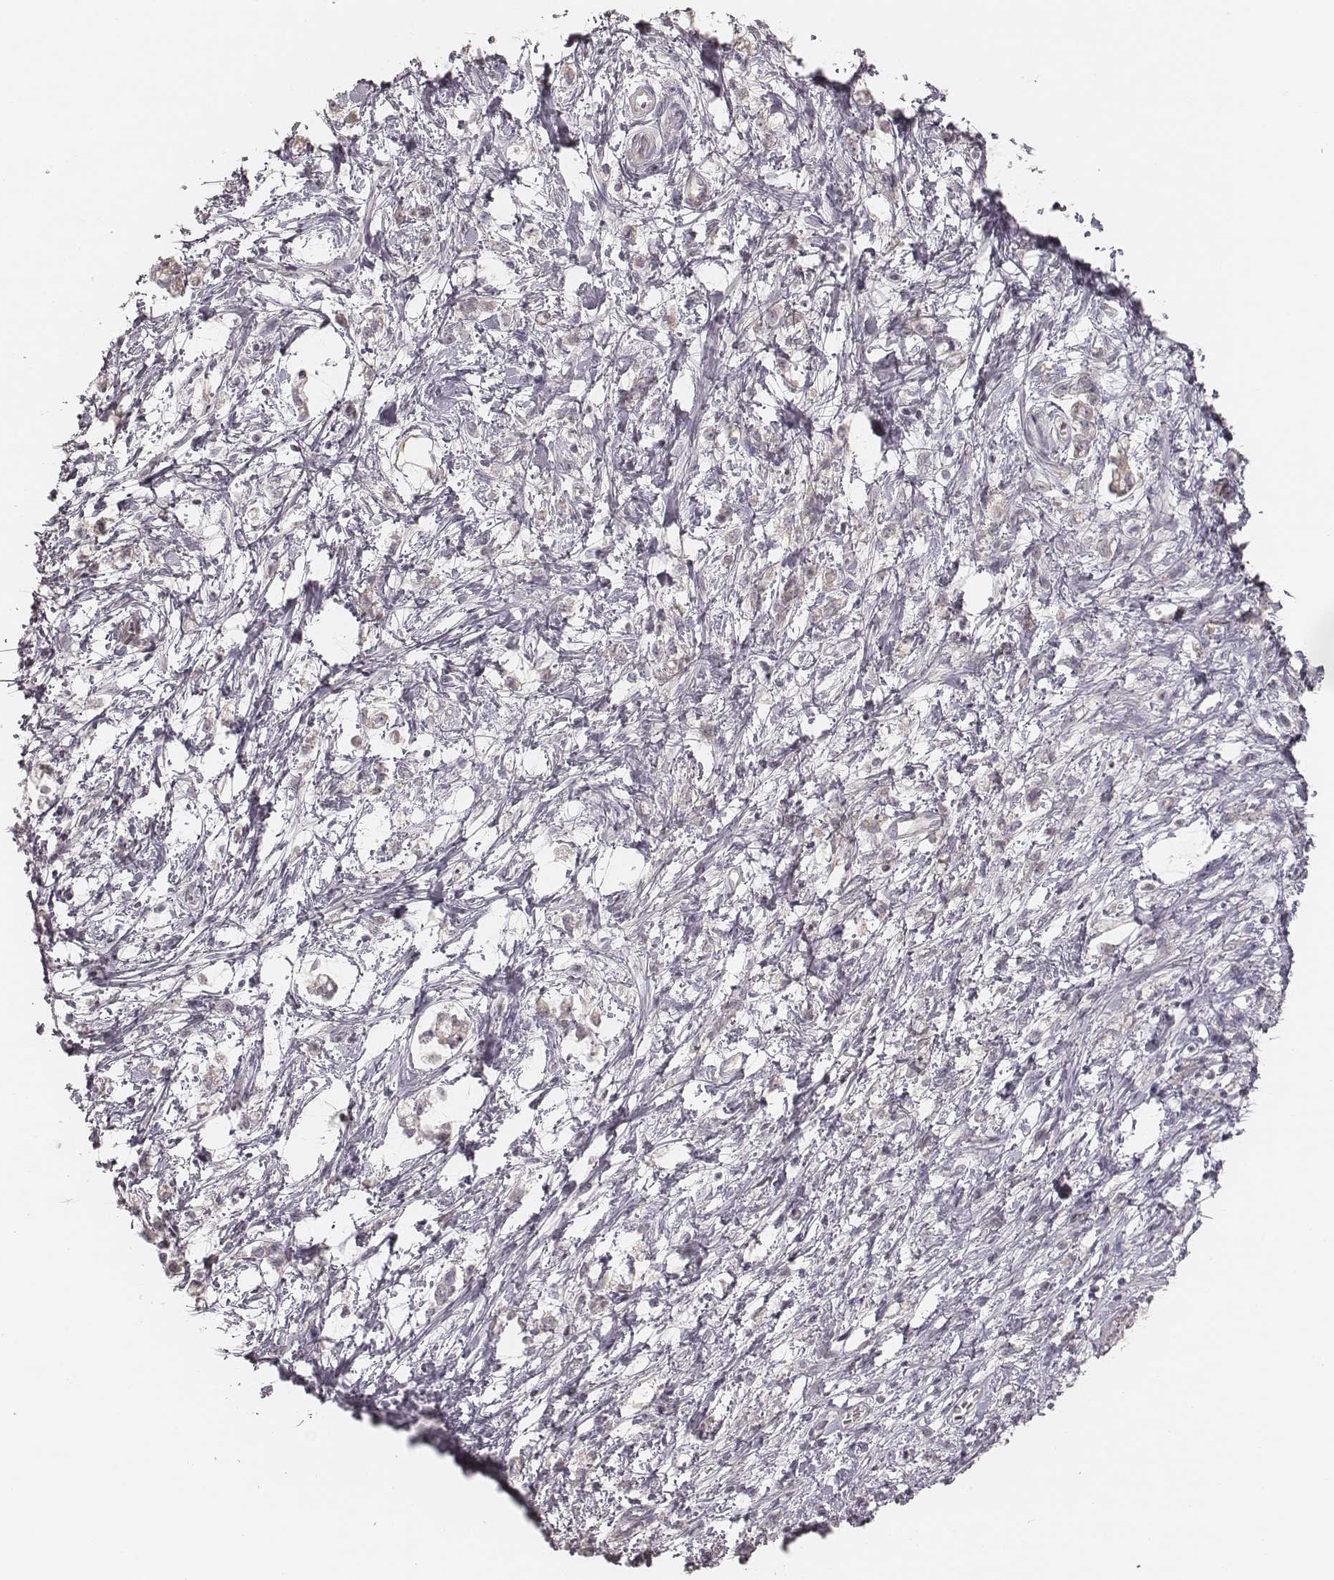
{"staining": {"intensity": "negative", "quantity": "none", "location": "none"}, "tissue": "stomach cancer", "cell_type": "Tumor cells", "image_type": "cancer", "snomed": [{"axis": "morphology", "description": "Adenocarcinoma, NOS"}, {"axis": "topography", "description": "Stomach"}], "caption": "Immunohistochemistry micrograph of stomach adenocarcinoma stained for a protein (brown), which displays no expression in tumor cells.", "gene": "TDRD5", "patient": {"sex": "female", "age": 60}}